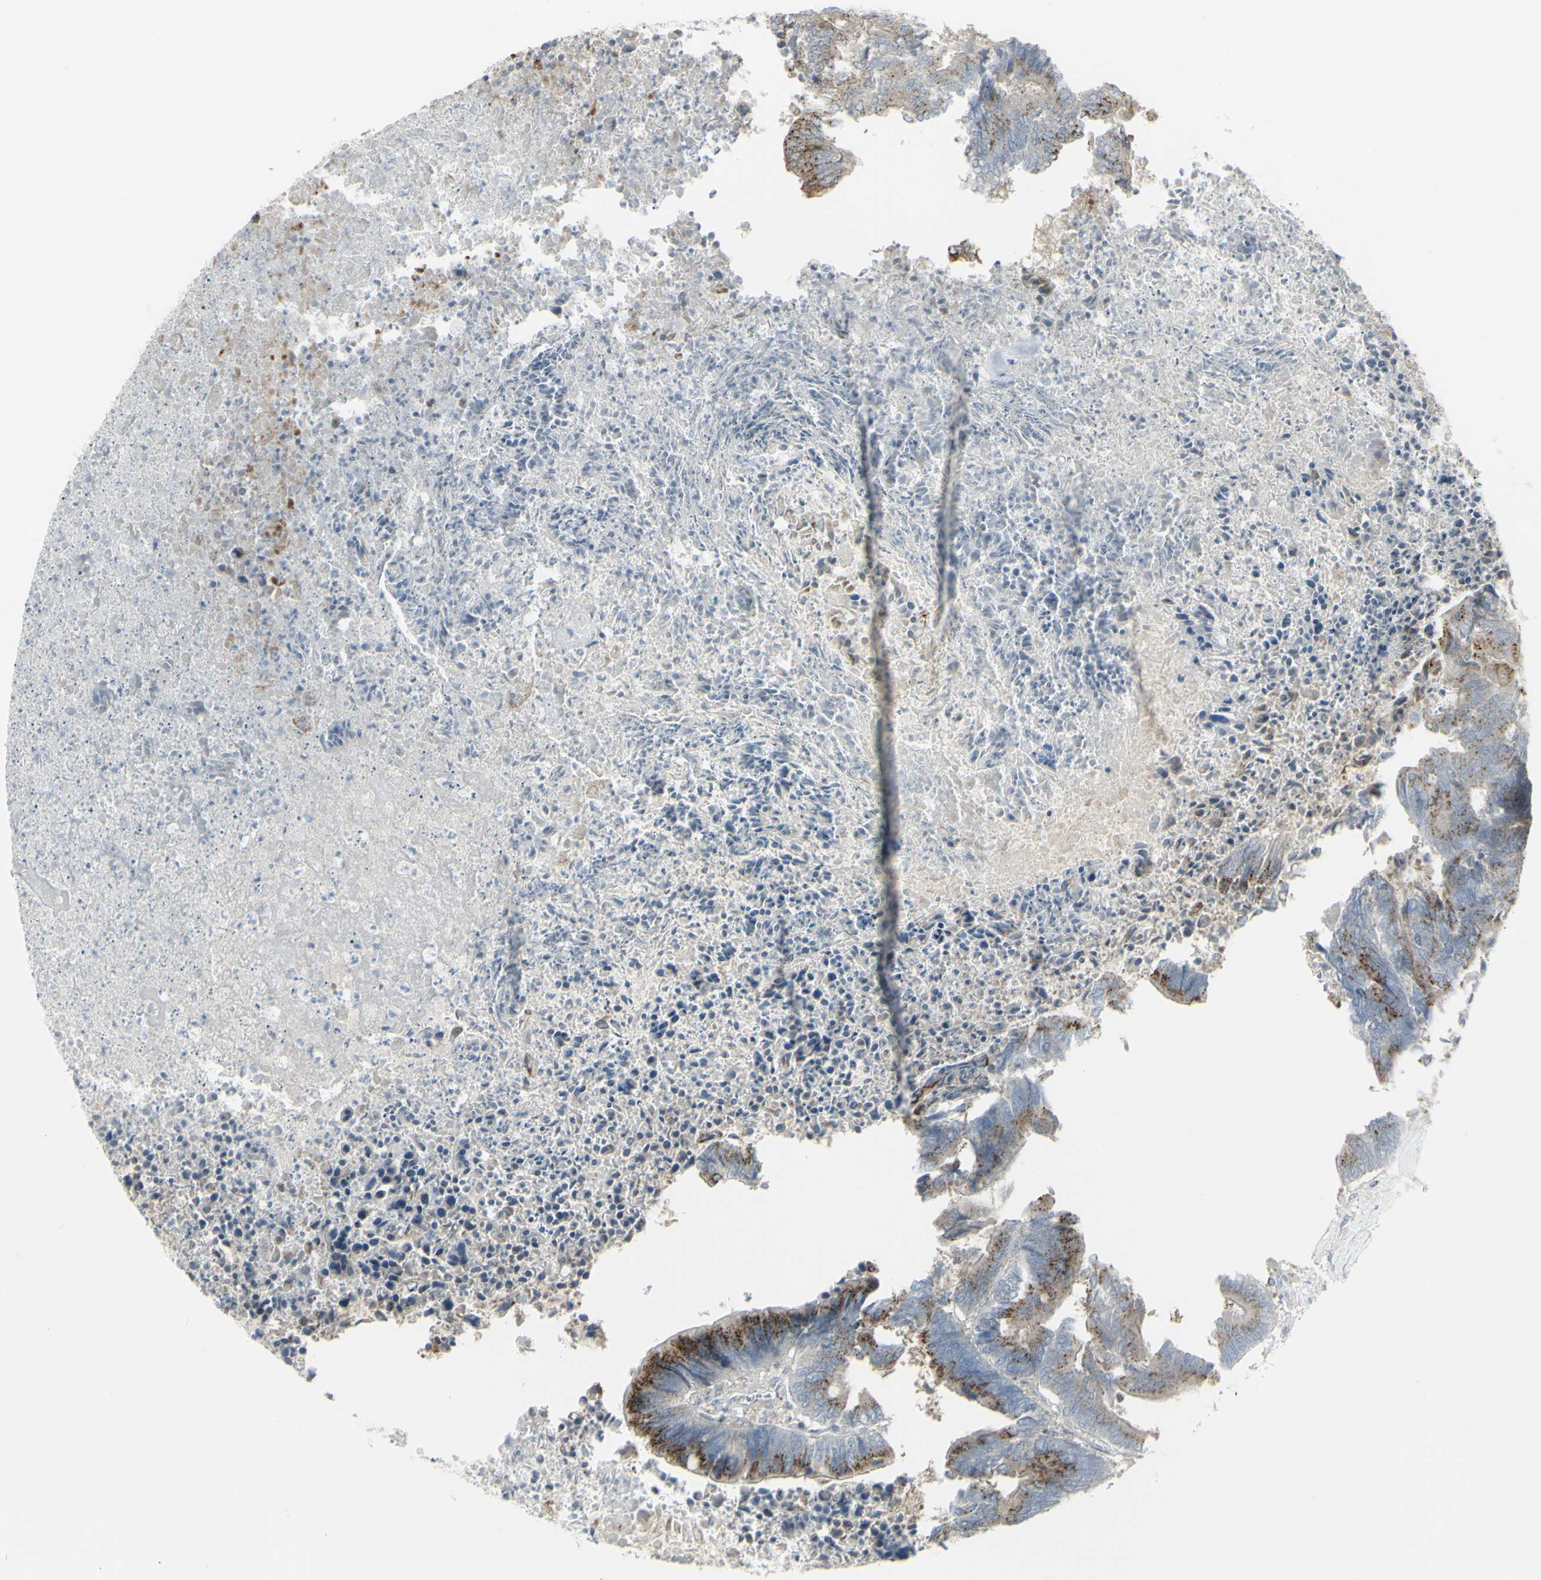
{"staining": {"intensity": "moderate", "quantity": "25%-75%", "location": "cytoplasmic/membranous"}, "tissue": "colorectal cancer", "cell_type": "Tumor cells", "image_type": "cancer", "snomed": [{"axis": "morphology", "description": "Adenocarcinoma, NOS"}, {"axis": "topography", "description": "Rectum"}], "caption": "High-magnification brightfield microscopy of colorectal cancer stained with DAB (3,3'-diaminobenzidine) (brown) and counterstained with hematoxylin (blue). tumor cells exhibit moderate cytoplasmic/membranous staining is identified in about25%-75% of cells. (DAB (3,3'-diaminobenzidine) IHC with brightfield microscopy, high magnification).", "gene": "GALNT6", "patient": {"sex": "male", "age": 63}}